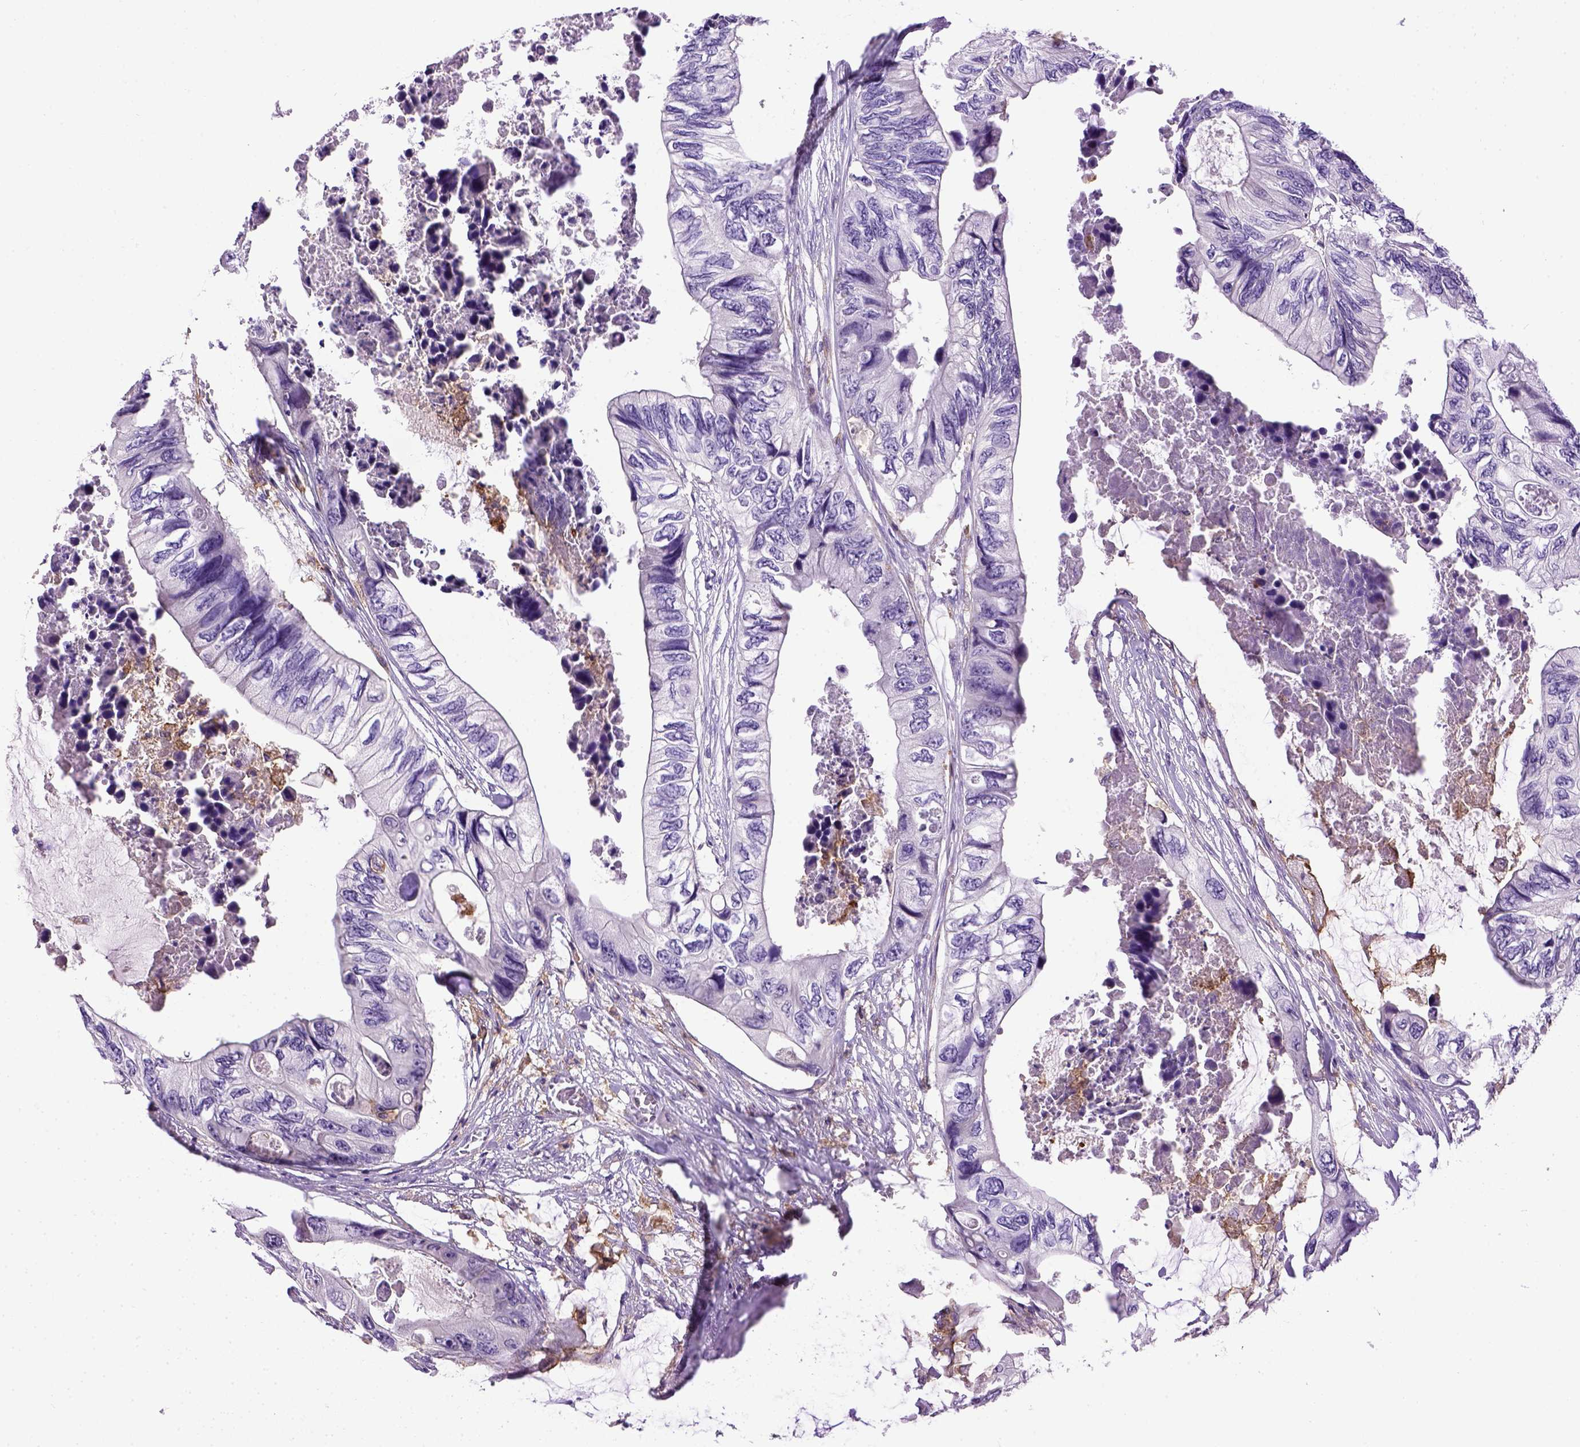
{"staining": {"intensity": "negative", "quantity": "none", "location": "none"}, "tissue": "colorectal cancer", "cell_type": "Tumor cells", "image_type": "cancer", "snomed": [{"axis": "morphology", "description": "Adenocarcinoma, NOS"}, {"axis": "topography", "description": "Rectum"}], "caption": "Protein analysis of adenocarcinoma (colorectal) reveals no significant expression in tumor cells. The staining was performed using DAB (3,3'-diaminobenzidine) to visualize the protein expression in brown, while the nuclei were stained in blue with hematoxylin (Magnification: 20x).", "gene": "ITGAX", "patient": {"sex": "male", "age": 63}}